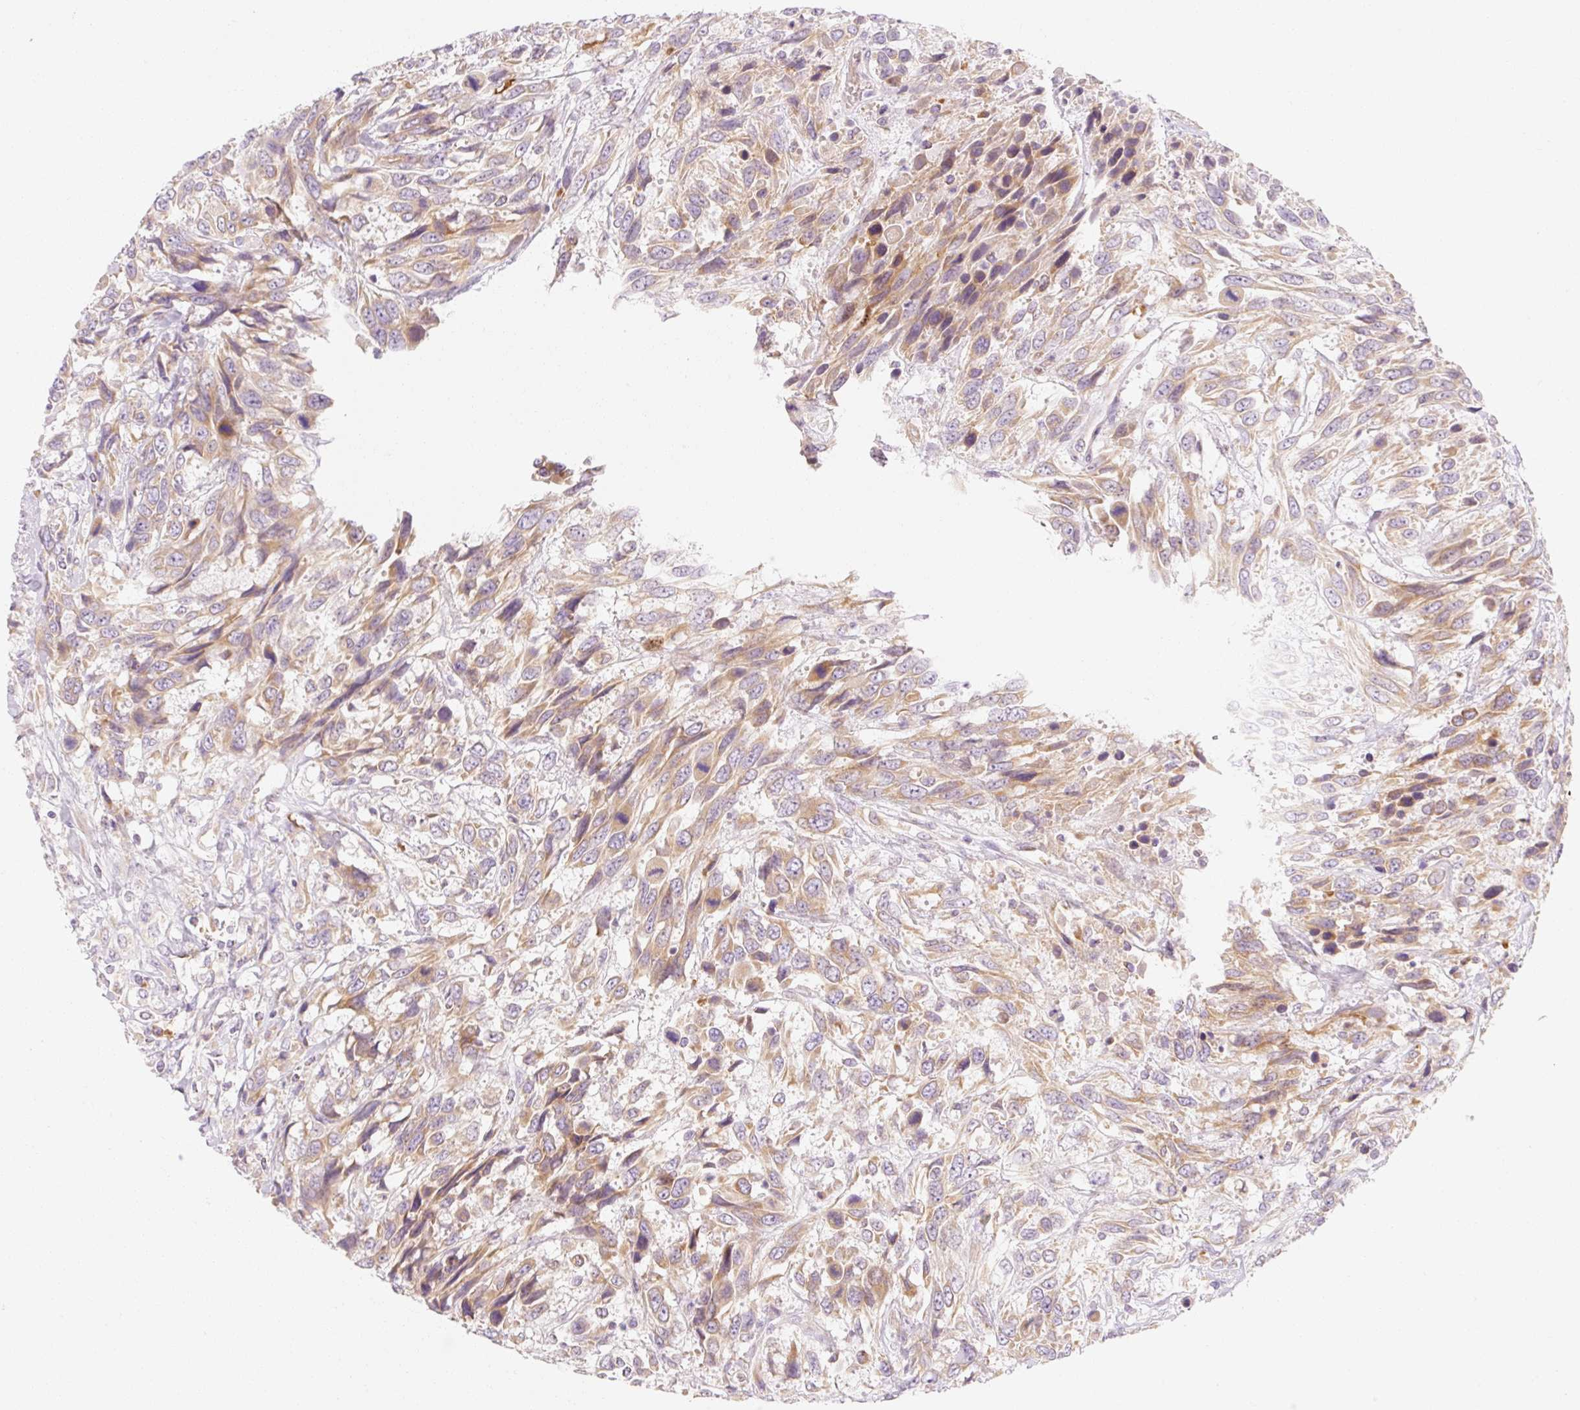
{"staining": {"intensity": "moderate", "quantity": ">75%", "location": "cytoplasmic/membranous"}, "tissue": "urothelial cancer", "cell_type": "Tumor cells", "image_type": "cancer", "snomed": [{"axis": "morphology", "description": "Urothelial carcinoma, High grade"}, {"axis": "topography", "description": "Urinary bladder"}], "caption": "DAB immunohistochemical staining of urothelial carcinoma (high-grade) exhibits moderate cytoplasmic/membranous protein staining in about >75% of tumor cells. (brown staining indicates protein expression, while blue staining denotes nuclei).", "gene": "MYO1D", "patient": {"sex": "female", "age": 70}}